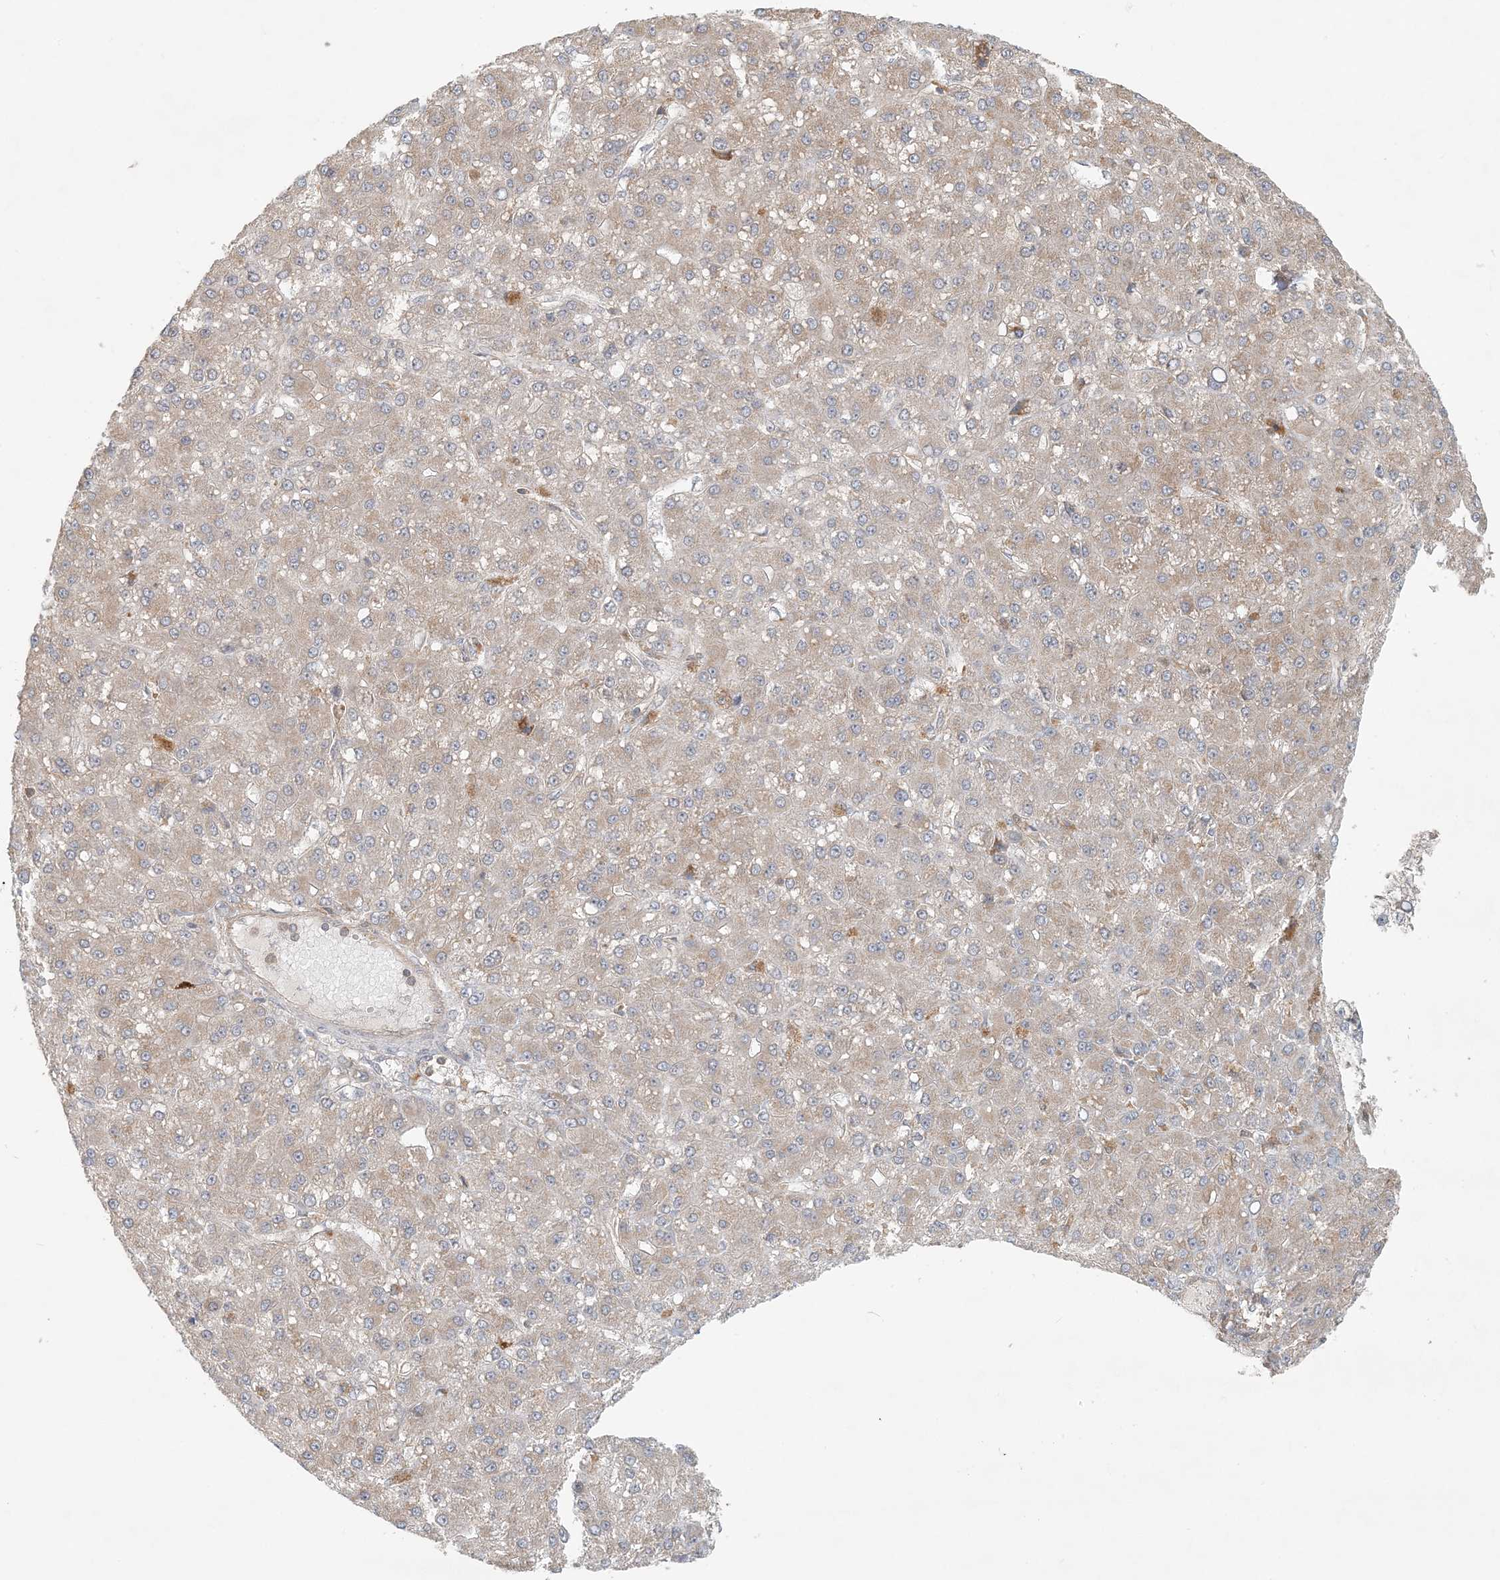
{"staining": {"intensity": "moderate", "quantity": "25%-75%", "location": "cytoplasmic/membranous"}, "tissue": "liver cancer", "cell_type": "Tumor cells", "image_type": "cancer", "snomed": [{"axis": "morphology", "description": "Carcinoma, Hepatocellular, NOS"}, {"axis": "topography", "description": "Liver"}], "caption": "Liver hepatocellular carcinoma tissue displays moderate cytoplasmic/membranous expression in approximately 25%-75% of tumor cells", "gene": "OBI1", "patient": {"sex": "male", "age": 67}}